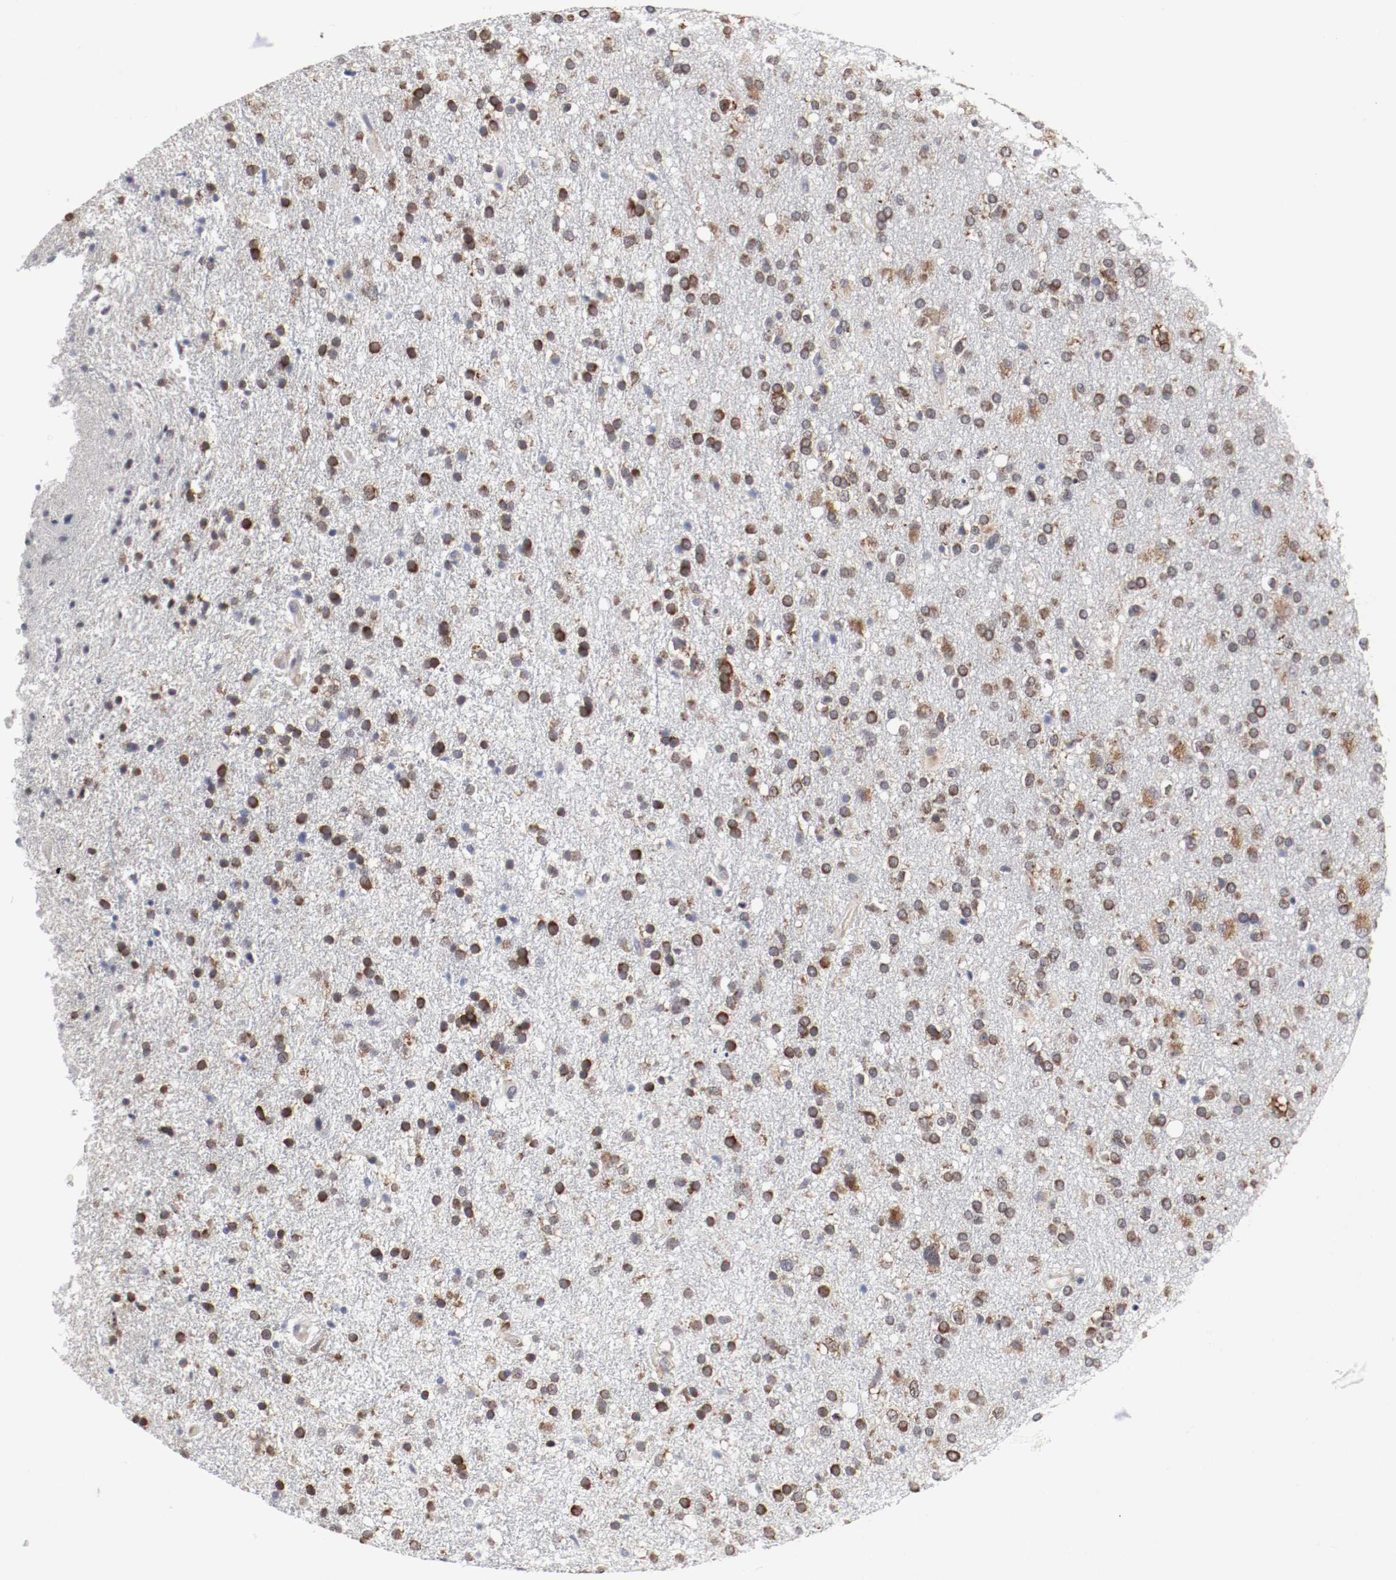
{"staining": {"intensity": "moderate", "quantity": ">75%", "location": "cytoplasmic/membranous"}, "tissue": "glioma", "cell_type": "Tumor cells", "image_type": "cancer", "snomed": [{"axis": "morphology", "description": "Glioma, malignant, High grade"}, {"axis": "topography", "description": "Brain"}], "caption": "Glioma was stained to show a protein in brown. There is medium levels of moderate cytoplasmic/membranous expression in about >75% of tumor cells.", "gene": "FKBP3", "patient": {"sex": "male", "age": 33}}